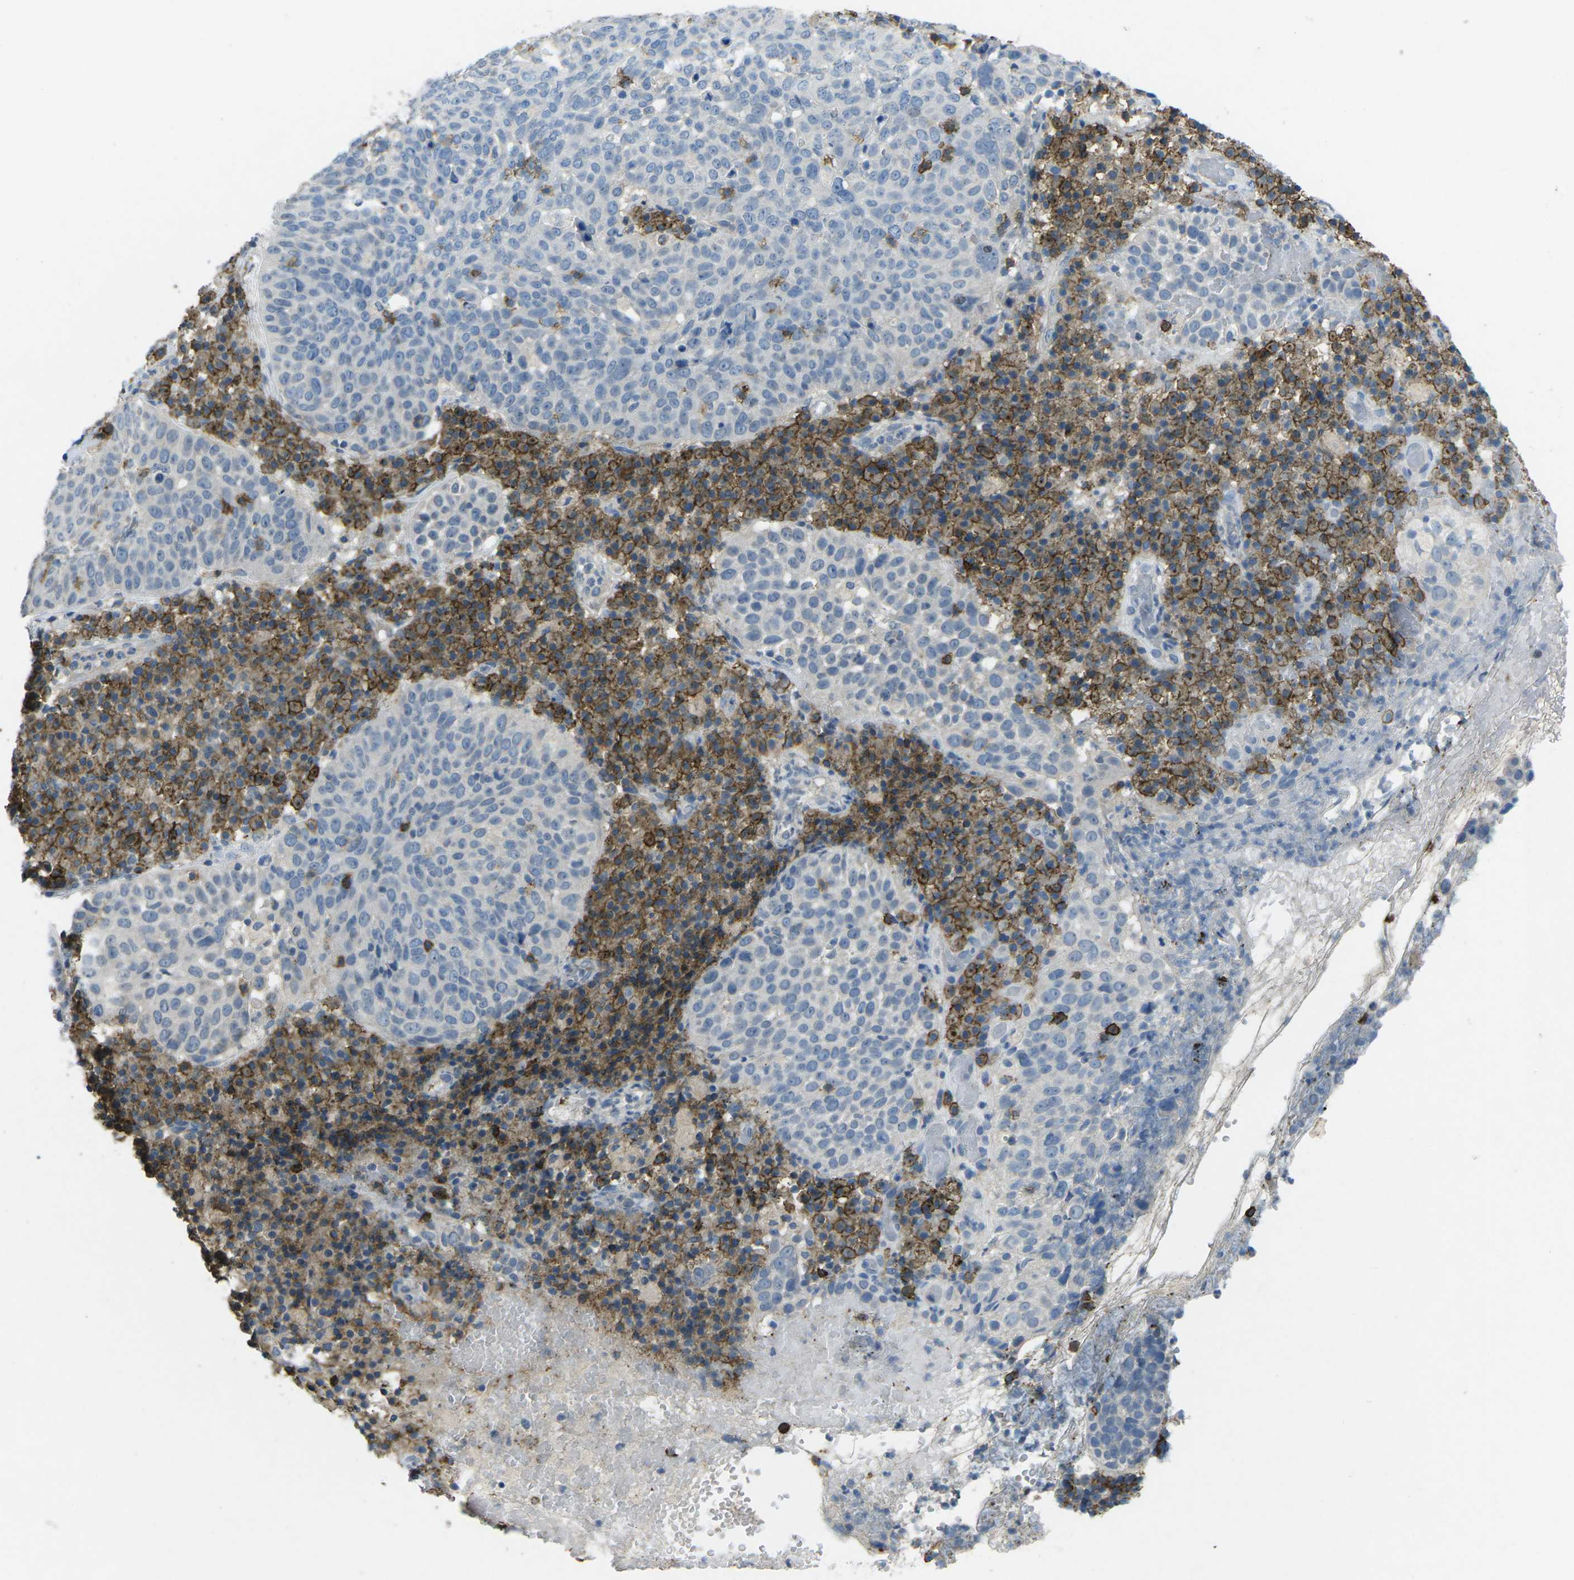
{"staining": {"intensity": "negative", "quantity": "none", "location": "none"}, "tissue": "skin cancer", "cell_type": "Tumor cells", "image_type": "cancer", "snomed": [{"axis": "morphology", "description": "Squamous cell carcinoma in situ, NOS"}, {"axis": "morphology", "description": "Squamous cell carcinoma, NOS"}, {"axis": "topography", "description": "Skin"}], "caption": "Immunohistochemistry image of human skin cancer (squamous cell carcinoma) stained for a protein (brown), which exhibits no staining in tumor cells.", "gene": "CD19", "patient": {"sex": "male", "age": 93}}